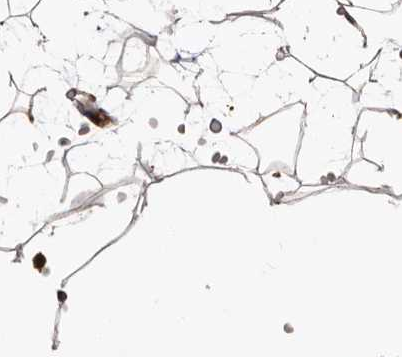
{"staining": {"intensity": "weak", "quantity": ">75%", "location": "cytoplasmic/membranous"}, "tissue": "adipose tissue", "cell_type": "Adipocytes", "image_type": "normal", "snomed": [{"axis": "morphology", "description": "Normal tissue, NOS"}, {"axis": "topography", "description": "Breast"}], "caption": "The histopathology image demonstrates staining of normal adipose tissue, revealing weak cytoplasmic/membranous protein expression (brown color) within adipocytes.", "gene": "WEE2", "patient": {"sex": "female", "age": 23}}